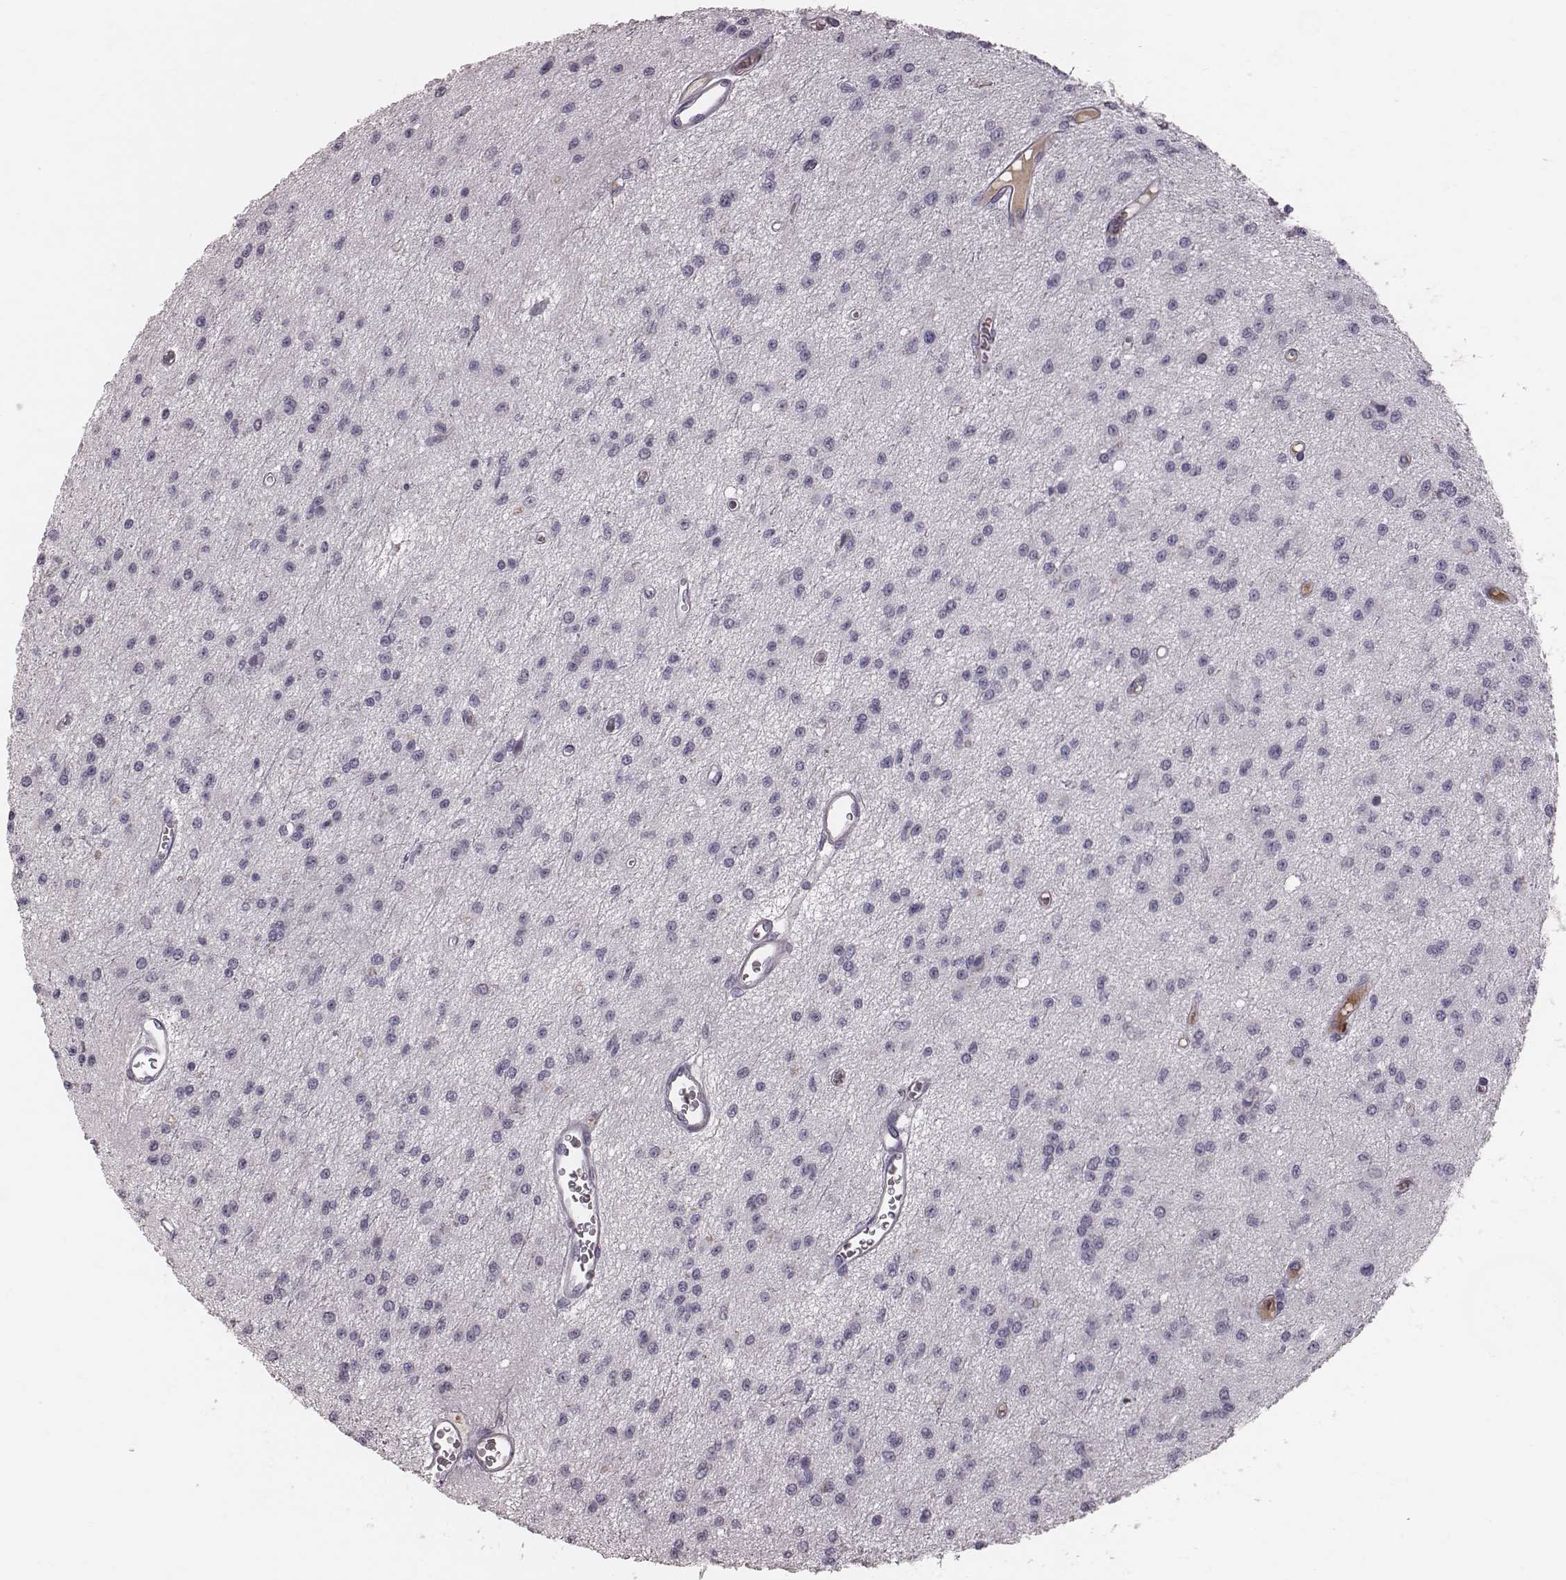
{"staining": {"intensity": "negative", "quantity": "none", "location": "none"}, "tissue": "glioma", "cell_type": "Tumor cells", "image_type": "cancer", "snomed": [{"axis": "morphology", "description": "Glioma, malignant, Low grade"}, {"axis": "topography", "description": "Brain"}], "caption": "Tumor cells are negative for brown protein staining in malignant glioma (low-grade).", "gene": "CFTR", "patient": {"sex": "female", "age": 45}}